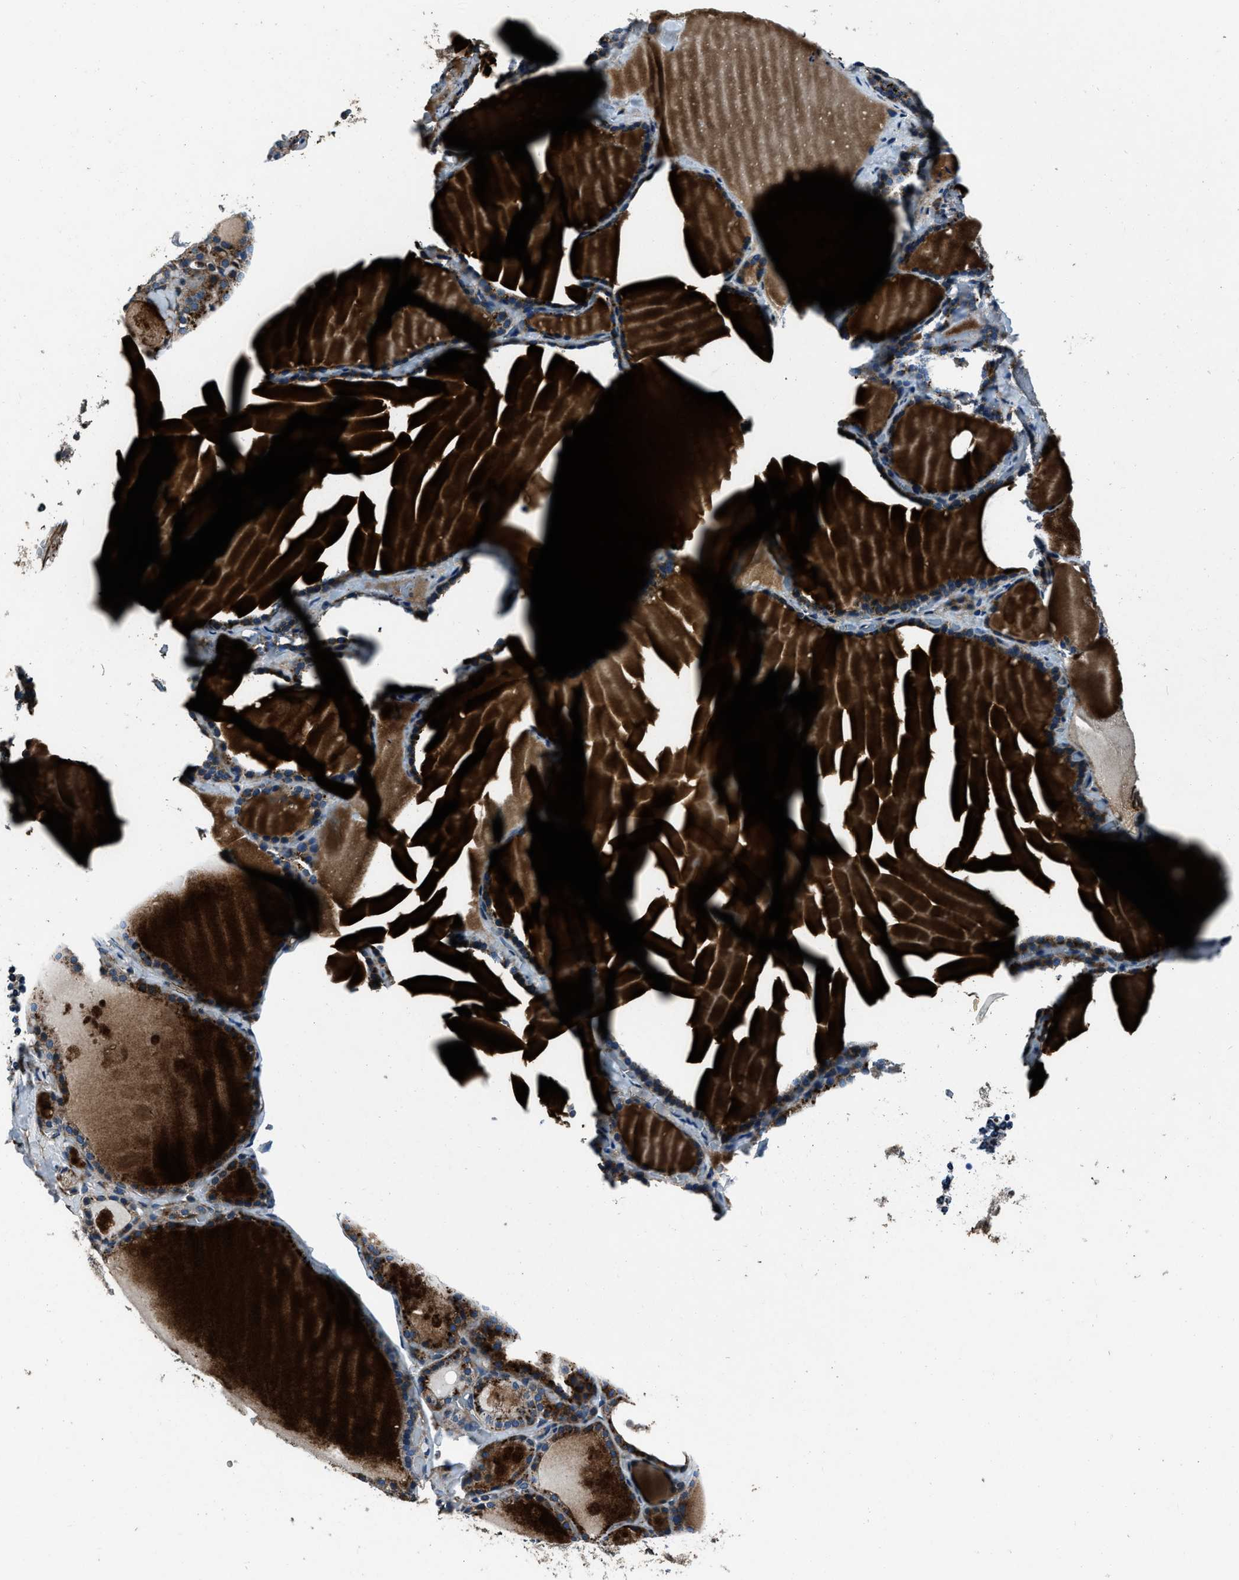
{"staining": {"intensity": "moderate", "quantity": ">75%", "location": "cytoplasmic/membranous"}, "tissue": "thyroid gland", "cell_type": "Glandular cells", "image_type": "normal", "snomed": [{"axis": "morphology", "description": "Normal tissue, NOS"}, {"axis": "topography", "description": "Thyroid gland"}], "caption": "This micrograph shows immunohistochemistry (IHC) staining of benign human thyroid gland, with medium moderate cytoplasmic/membranous expression in approximately >75% of glandular cells.", "gene": "OGDH", "patient": {"sex": "male", "age": 56}}